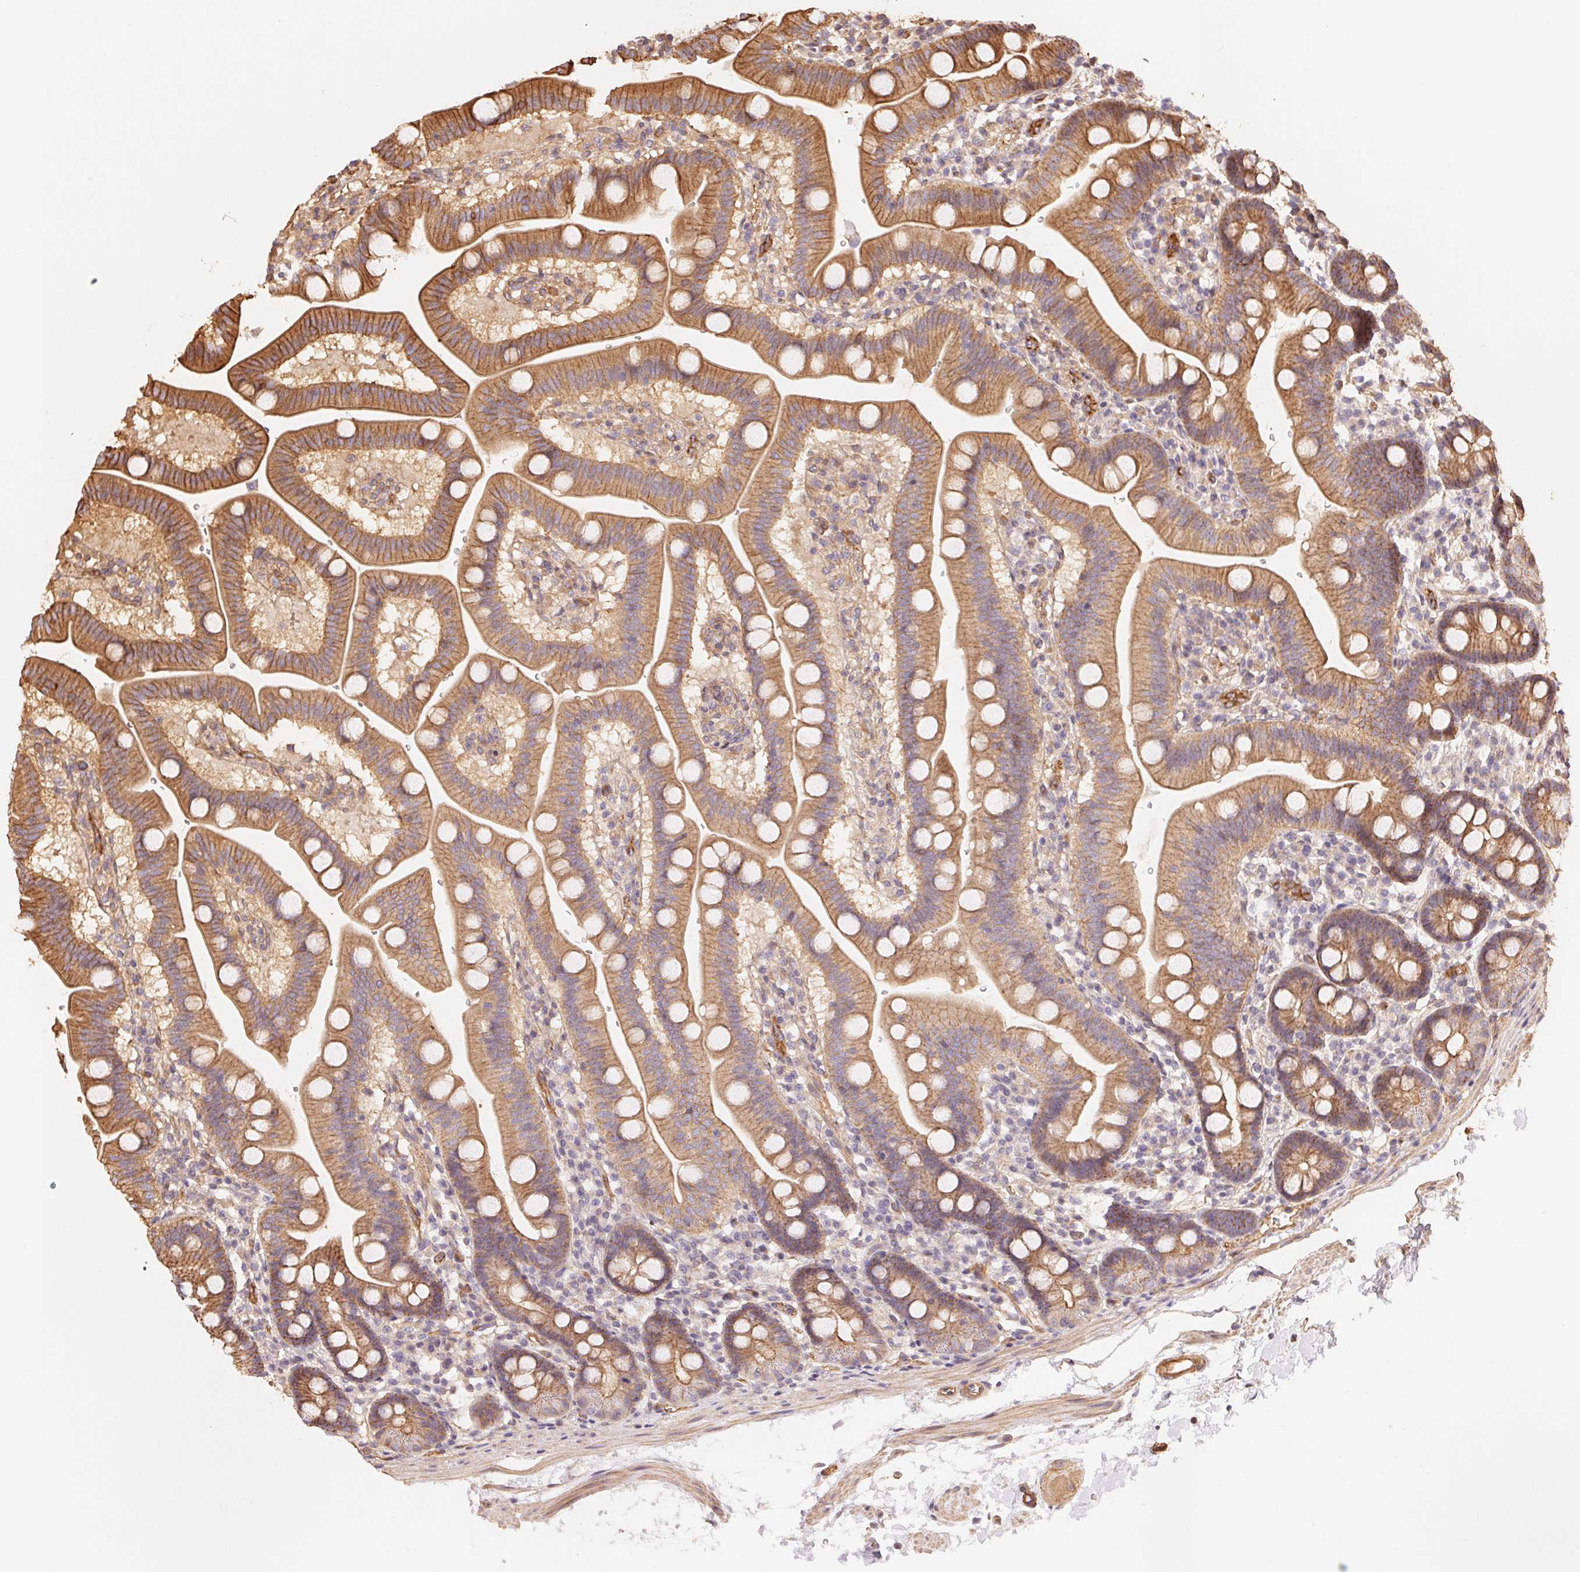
{"staining": {"intensity": "moderate", "quantity": ">75%", "location": "cytoplasmic/membranous"}, "tissue": "duodenum", "cell_type": "Glandular cells", "image_type": "normal", "snomed": [{"axis": "morphology", "description": "Normal tissue, NOS"}, {"axis": "topography", "description": "Duodenum"}], "caption": "Unremarkable duodenum was stained to show a protein in brown. There is medium levels of moderate cytoplasmic/membranous positivity in about >75% of glandular cells. The protein of interest is shown in brown color, while the nuclei are stained blue.", "gene": "FRAS1", "patient": {"sex": "male", "age": 59}}